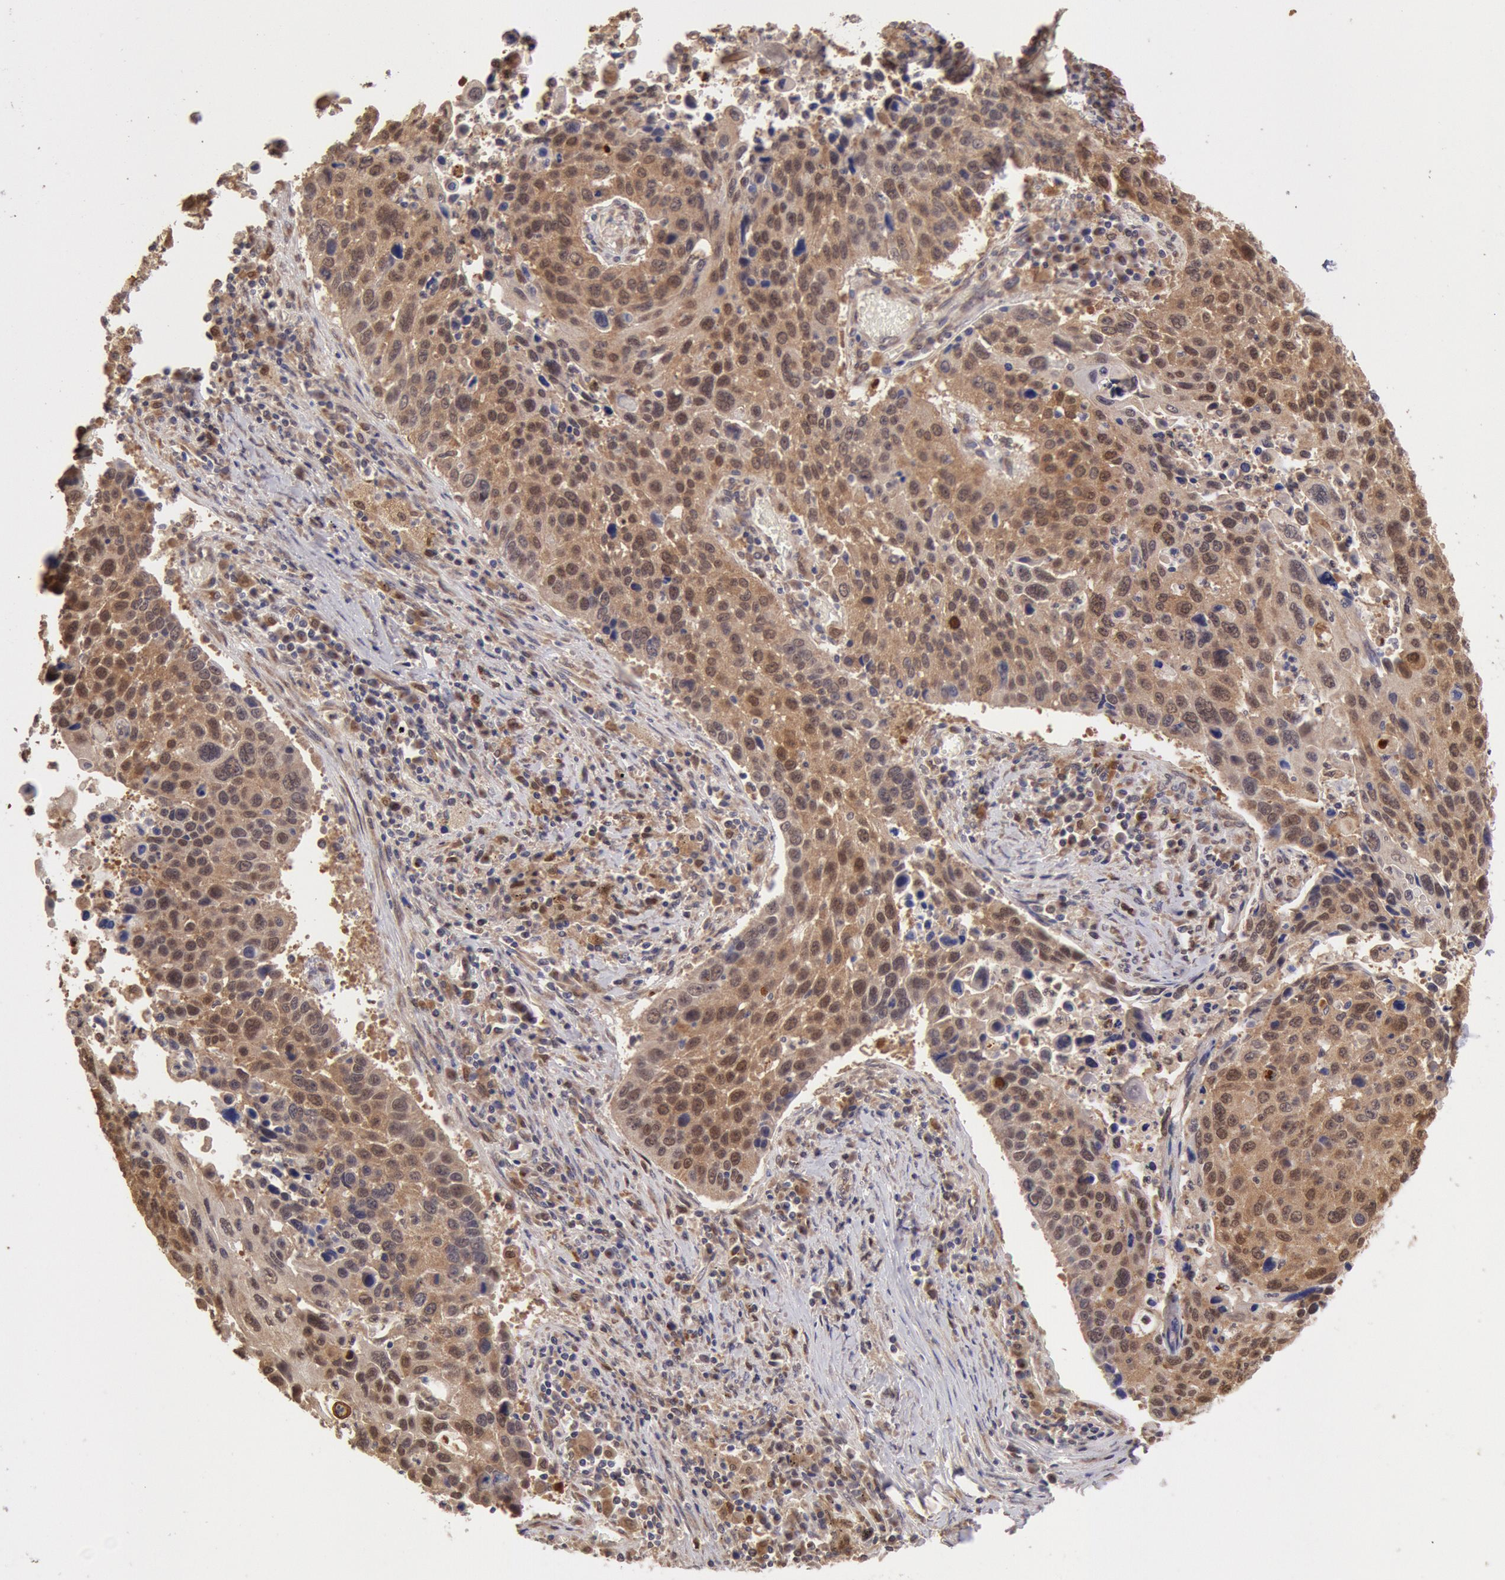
{"staining": {"intensity": "strong", "quantity": ">75%", "location": "cytoplasmic/membranous,nuclear"}, "tissue": "lung cancer", "cell_type": "Tumor cells", "image_type": "cancer", "snomed": [{"axis": "morphology", "description": "Squamous cell carcinoma, NOS"}, {"axis": "topography", "description": "Lung"}], "caption": "IHC of squamous cell carcinoma (lung) displays high levels of strong cytoplasmic/membranous and nuclear positivity in about >75% of tumor cells.", "gene": "COMT", "patient": {"sex": "male", "age": 68}}